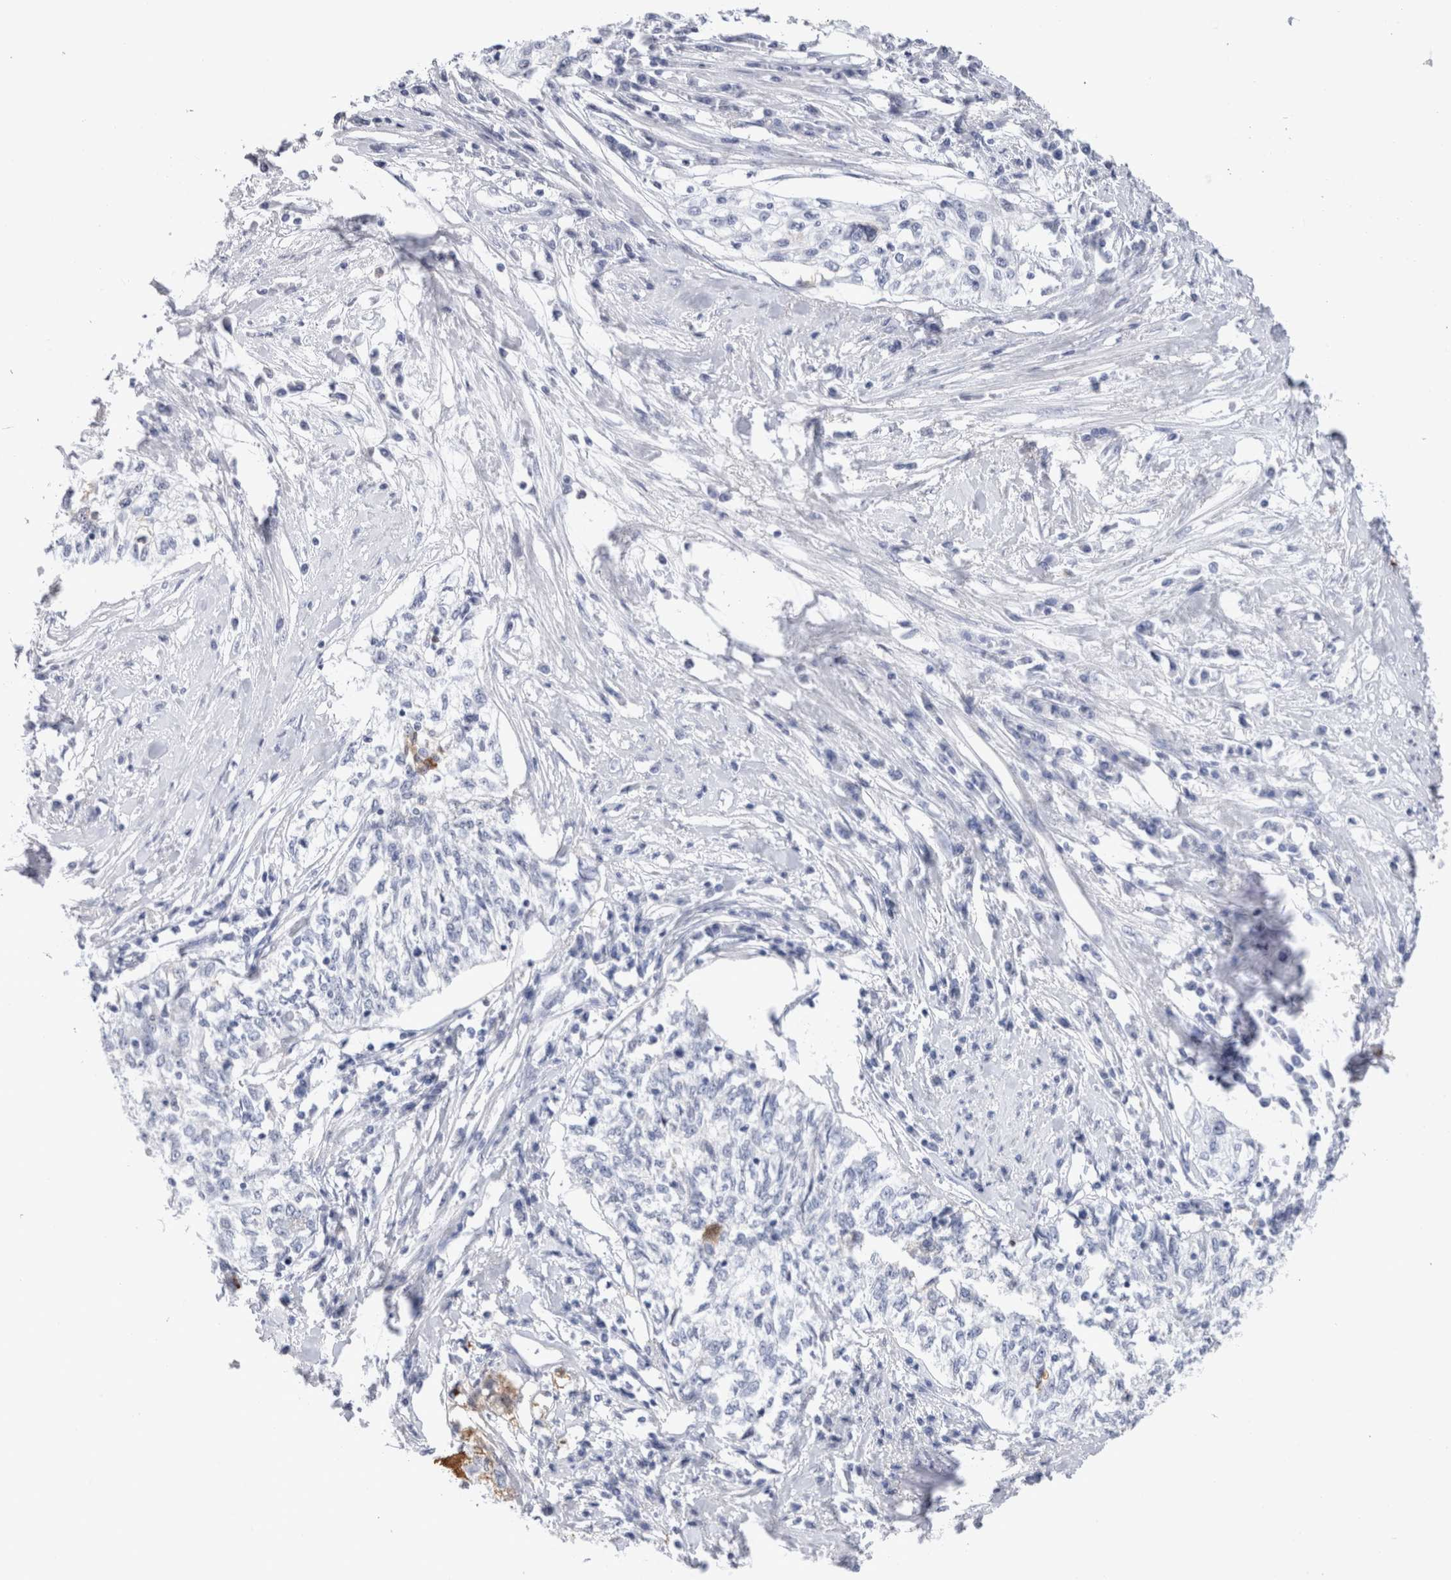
{"staining": {"intensity": "weak", "quantity": "25%-75%", "location": "cytoplasmic/membranous"}, "tissue": "cervical cancer", "cell_type": "Tumor cells", "image_type": "cancer", "snomed": [{"axis": "morphology", "description": "Squamous cell carcinoma, NOS"}, {"axis": "topography", "description": "Cervix"}], "caption": "A high-resolution histopathology image shows immunohistochemistry staining of cervical squamous cell carcinoma, which reveals weak cytoplasmic/membranous expression in about 25%-75% of tumor cells.", "gene": "SLC10A5", "patient": {"sex": "female", "age": 57}}